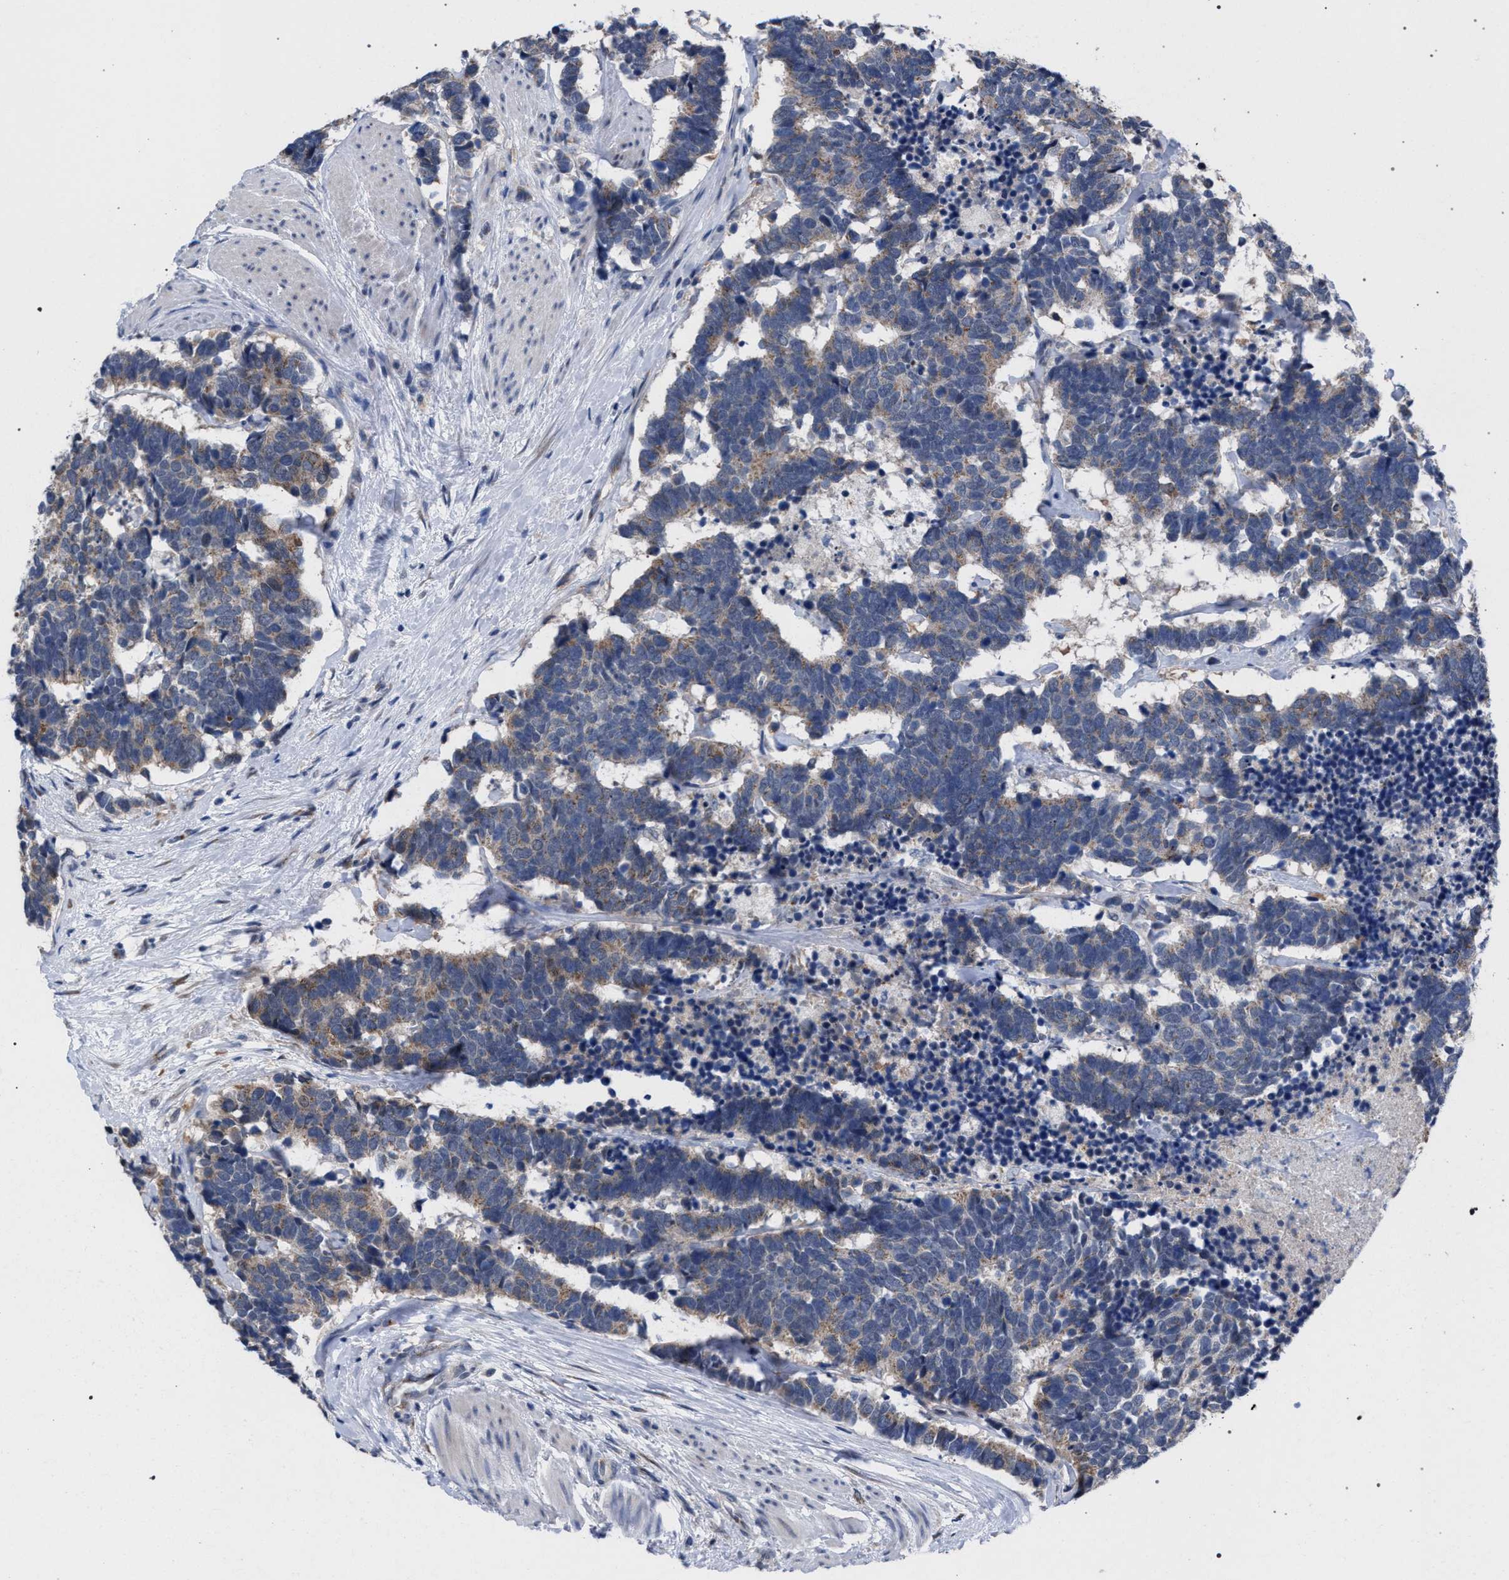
{"staining": {"intensity": "weak", "quantity": "25%-75%", "location": "cytoplasmic/membranous"}, "tissue": "carcinoid", "cell_type": "Tumor cells", "image_type": "cancer", "snomed": [{"axis": "morphology", "description": "Carcinoma, NOS"}, {"axis": "morphology", "description": "Carcinoid, malignant, NOS"}, {"axis": "topography", "description": "Urinary bladder"}], "caption": "DAB (3,3'-diaminobenzidine) immunohistochemical staining of human malignant carcinoid reveals weak cytoplasmic/membranous protein staining in about 25%-75% of tumor cells.", "gene": "GOLGA2", "patient": {"sex": "male", "age": 57}}